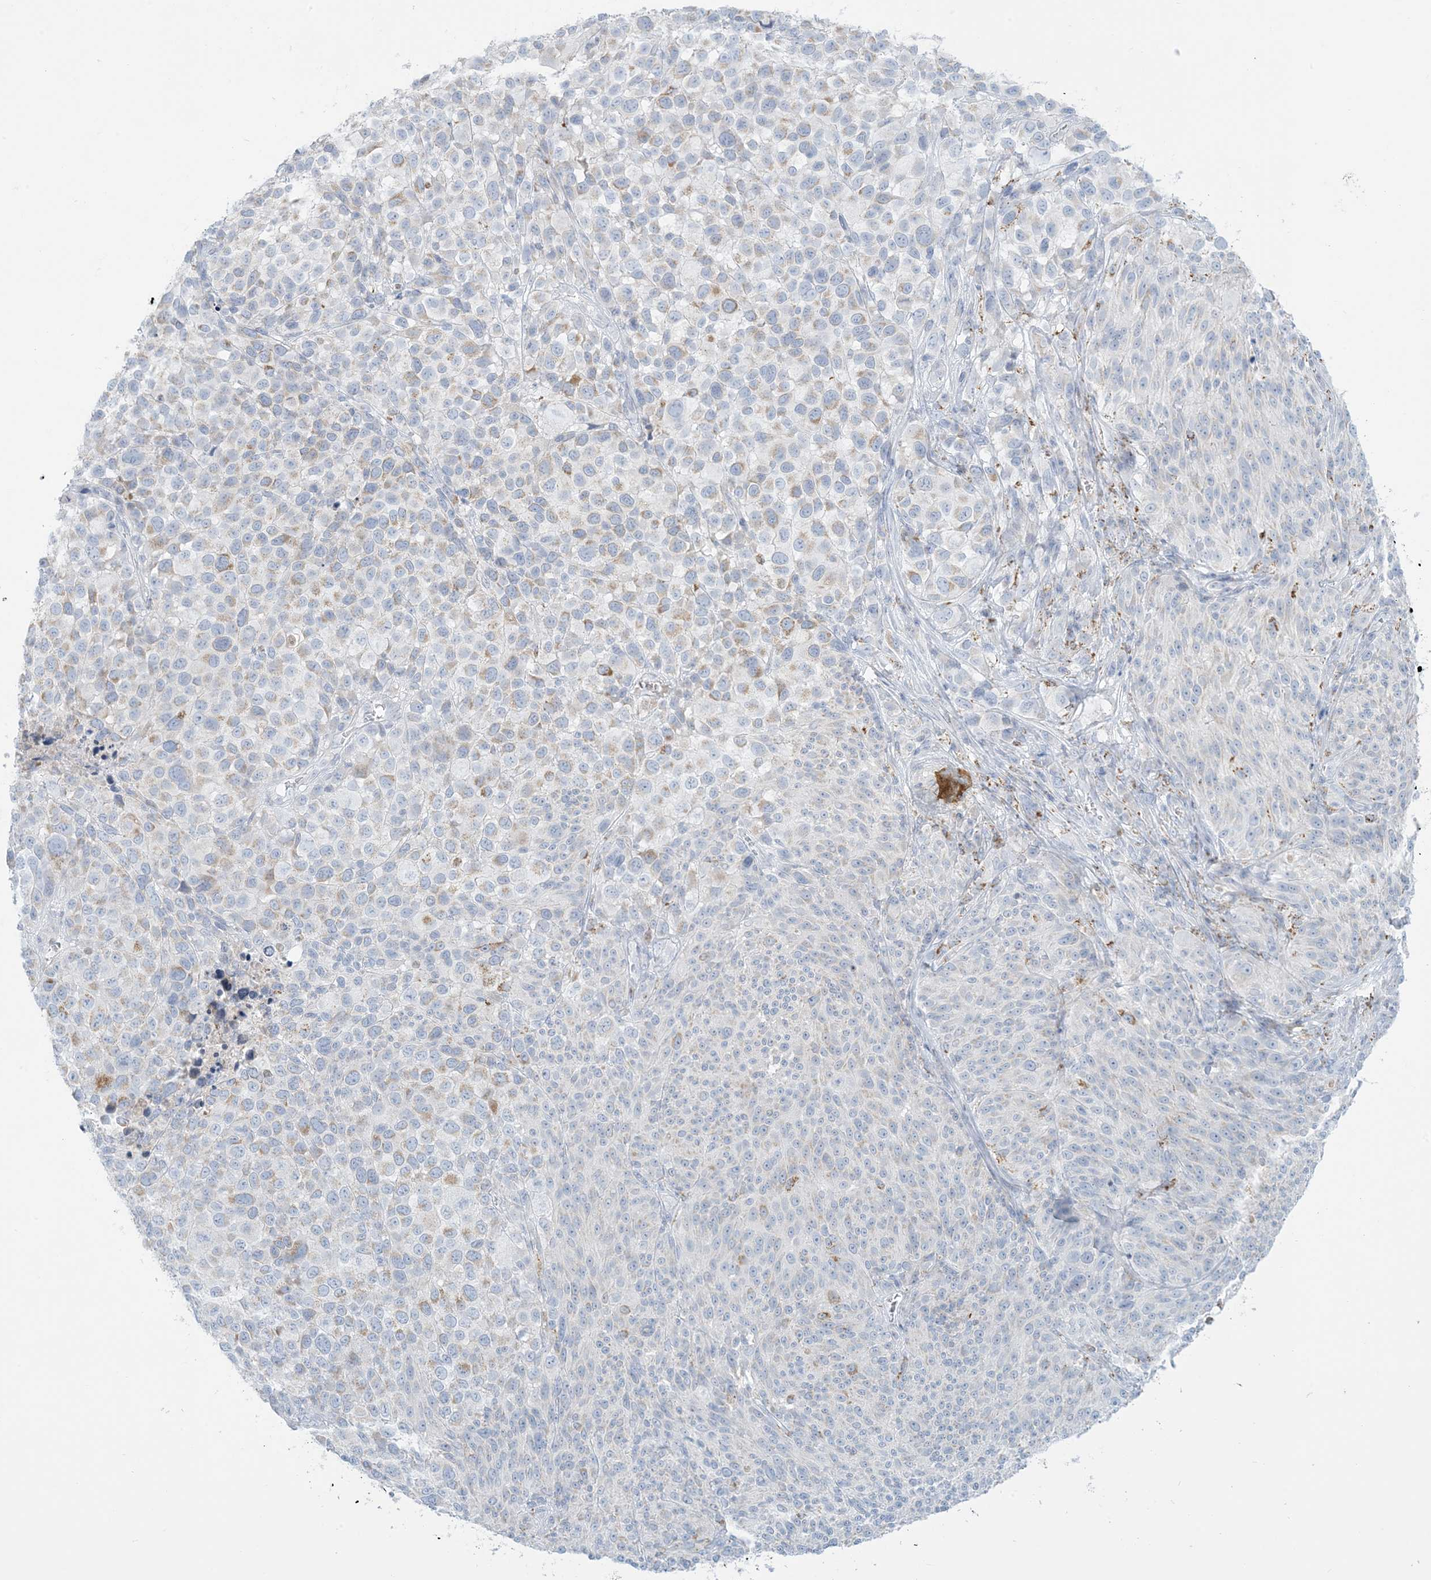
{"staining": {"intensity": "negative", "quantity": "none", "location": "none"}, "tissue": "melanoma", "cell_type": "Tumor cells", "image_type": "cancer", "snomed": [{"axis": "morphology", "description": "Malignant melanoma, NOS"}, {"axis": "topography", "description": "Skin of trunk"}], "caption": "This photomicrograph is of malignant melanoma stained with immunohistochemistry to label a protein in brown with the nuclei are counter-stained blue. There is no expression in tumor cells.", "gene": "ZDHHC4", "patient": {"sex": "male", "age": 71}}